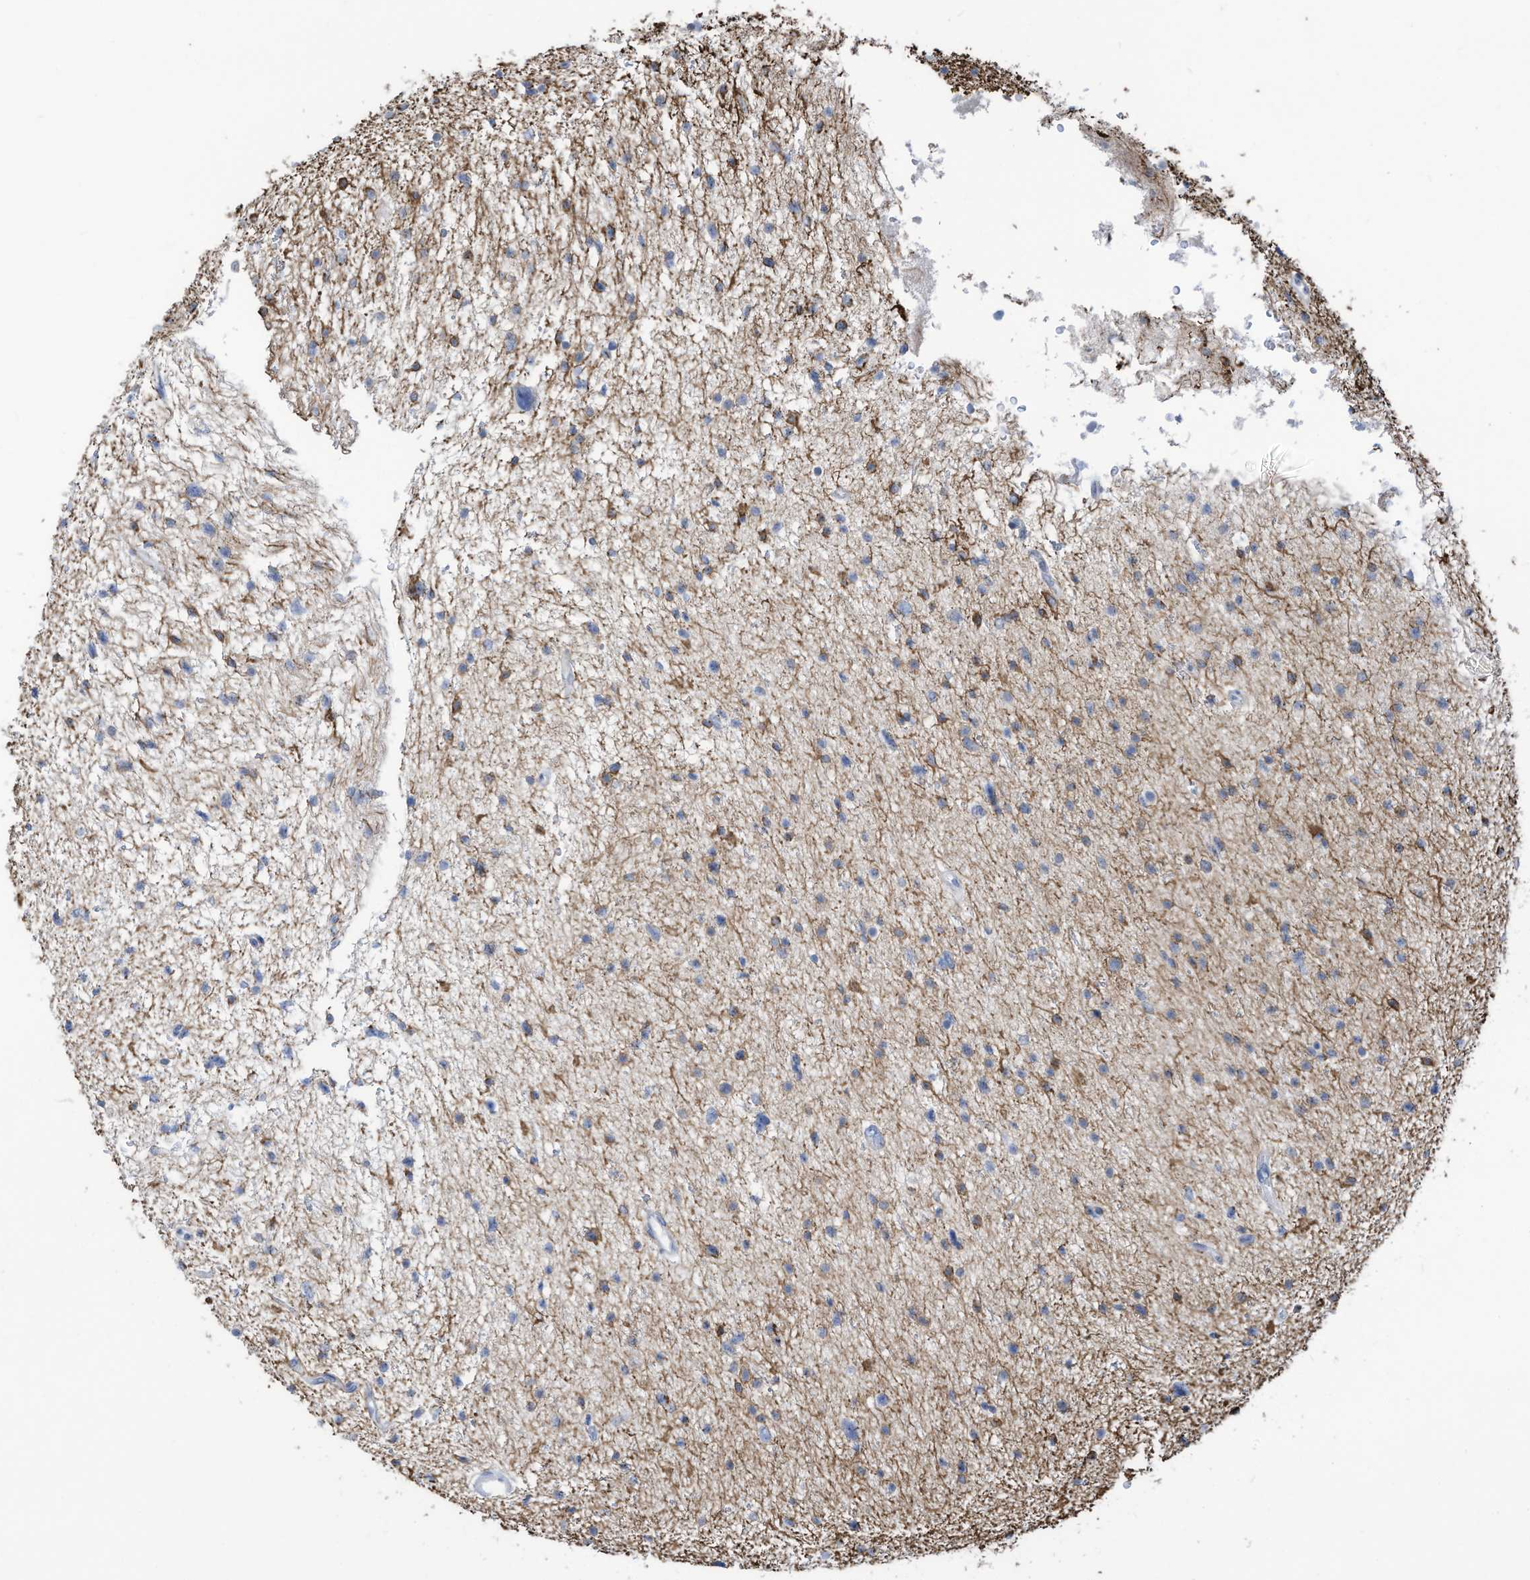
{"staining": {"intensity": "negative", "quantity": "none", "location": "none"}, "tissue": "glioma", "cell_type": "Tumor cells", "image_type": "cancer", "snomed": [{"axis": "morphology", "description": "Glioma, malignant, Low grade"}, {"axis": "topography", "description": "Brain"}], "caption": "Malignant glioma (low-grade) stained for a protein using immunohistochemistry (IHC) reveals no expression tumor cells.", "gene": "SLC1A5", "patient": {"sex": "female", "age": 37}}